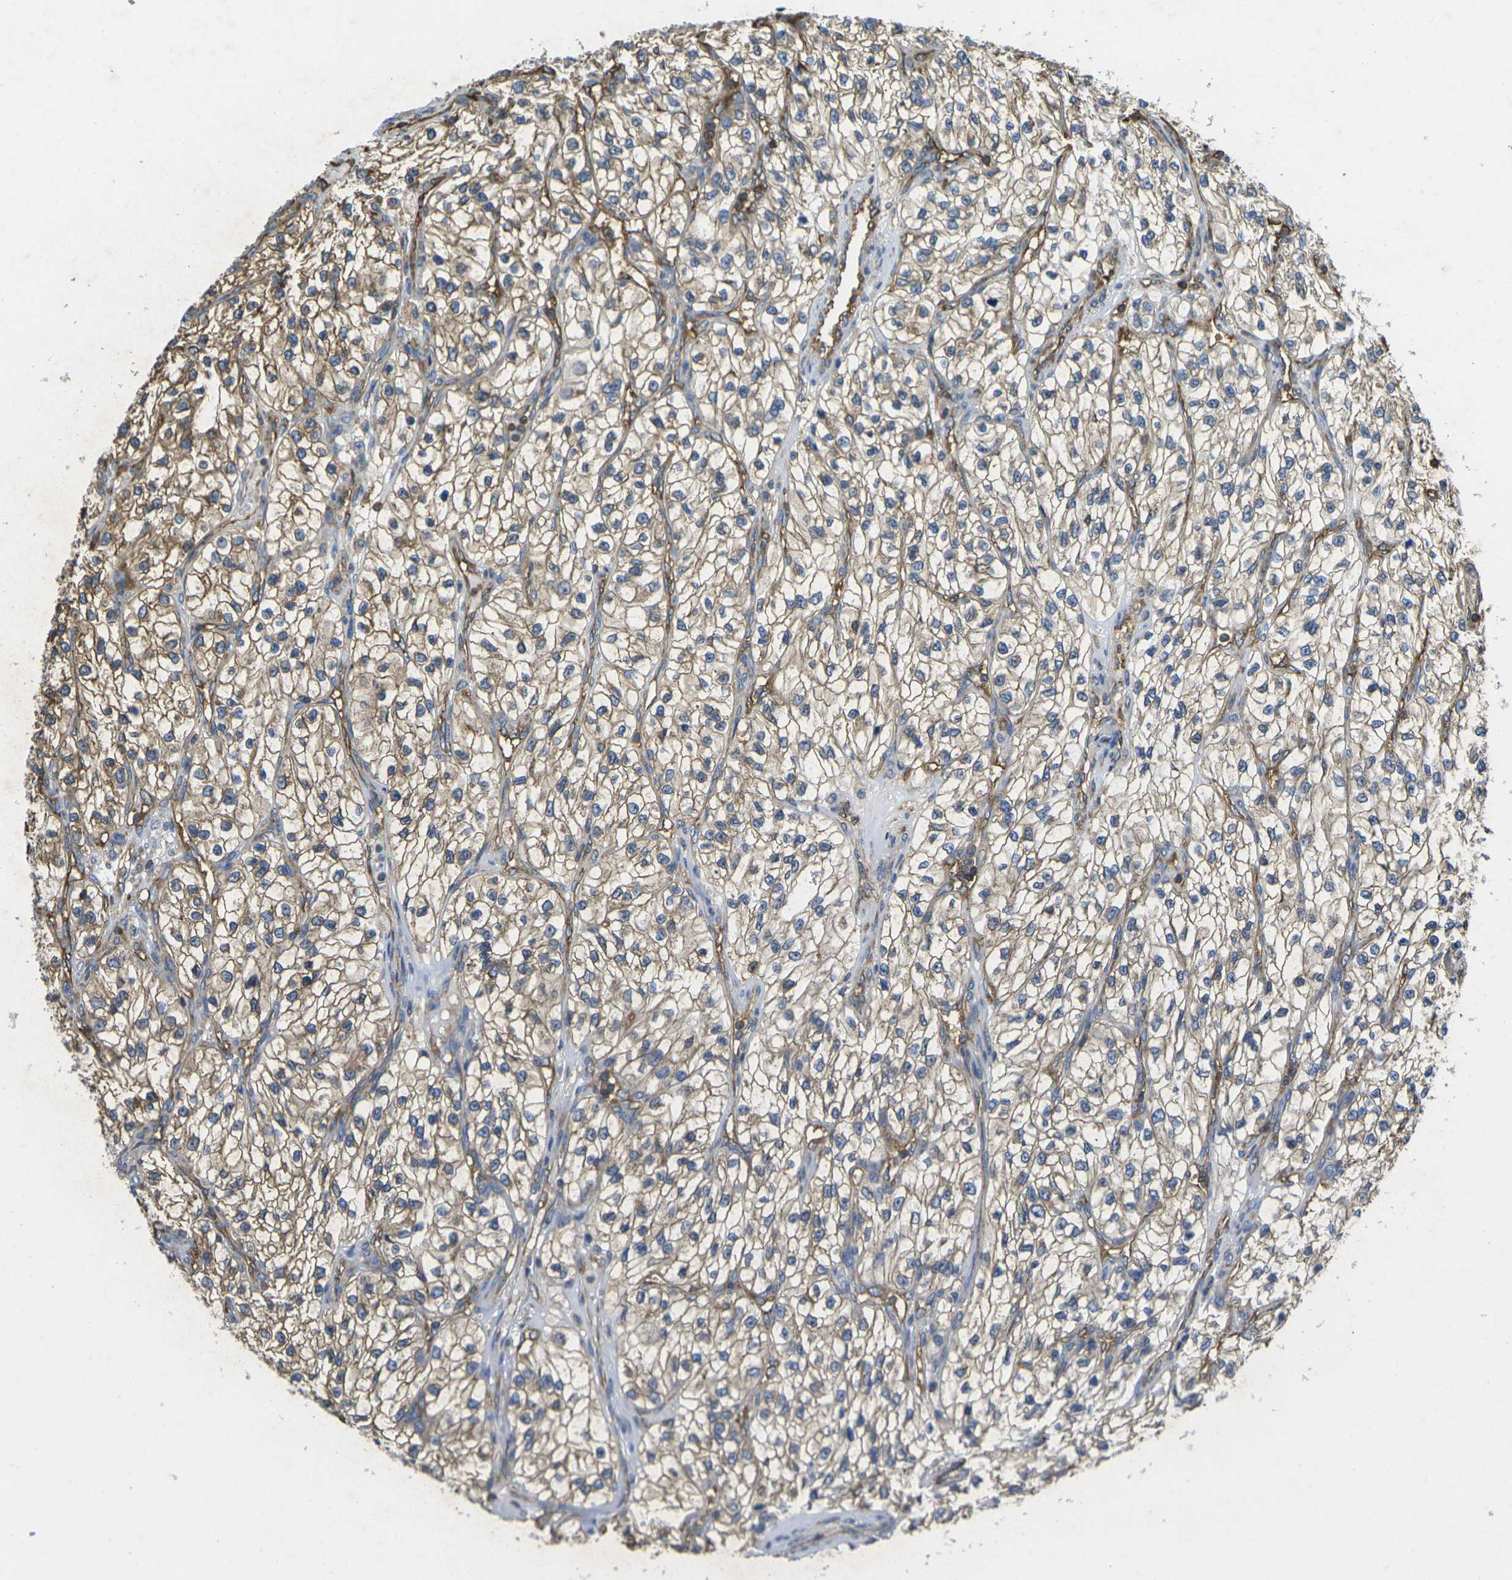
{"staining": {"intensity": "moderate", "quantity": ">75%", "location": "cytoplasmic/membranous"}, "tissue": "renal cancer", "cell_type": "Tumor cells", "image_type": "cancer", "snomed": [{"axis": "morphology", "description": "Adenocarcinoma, NOS"}, {"axis": "topography", "description": "Kidney"}], "caption": "The immunohistochemical stain labels moderate cytoplasmic/membranous staining in tumor cells of renal adenocarcinoma tissue.", "gene": "FAM110D", "patient": {"sex": "female", "age": 57}}